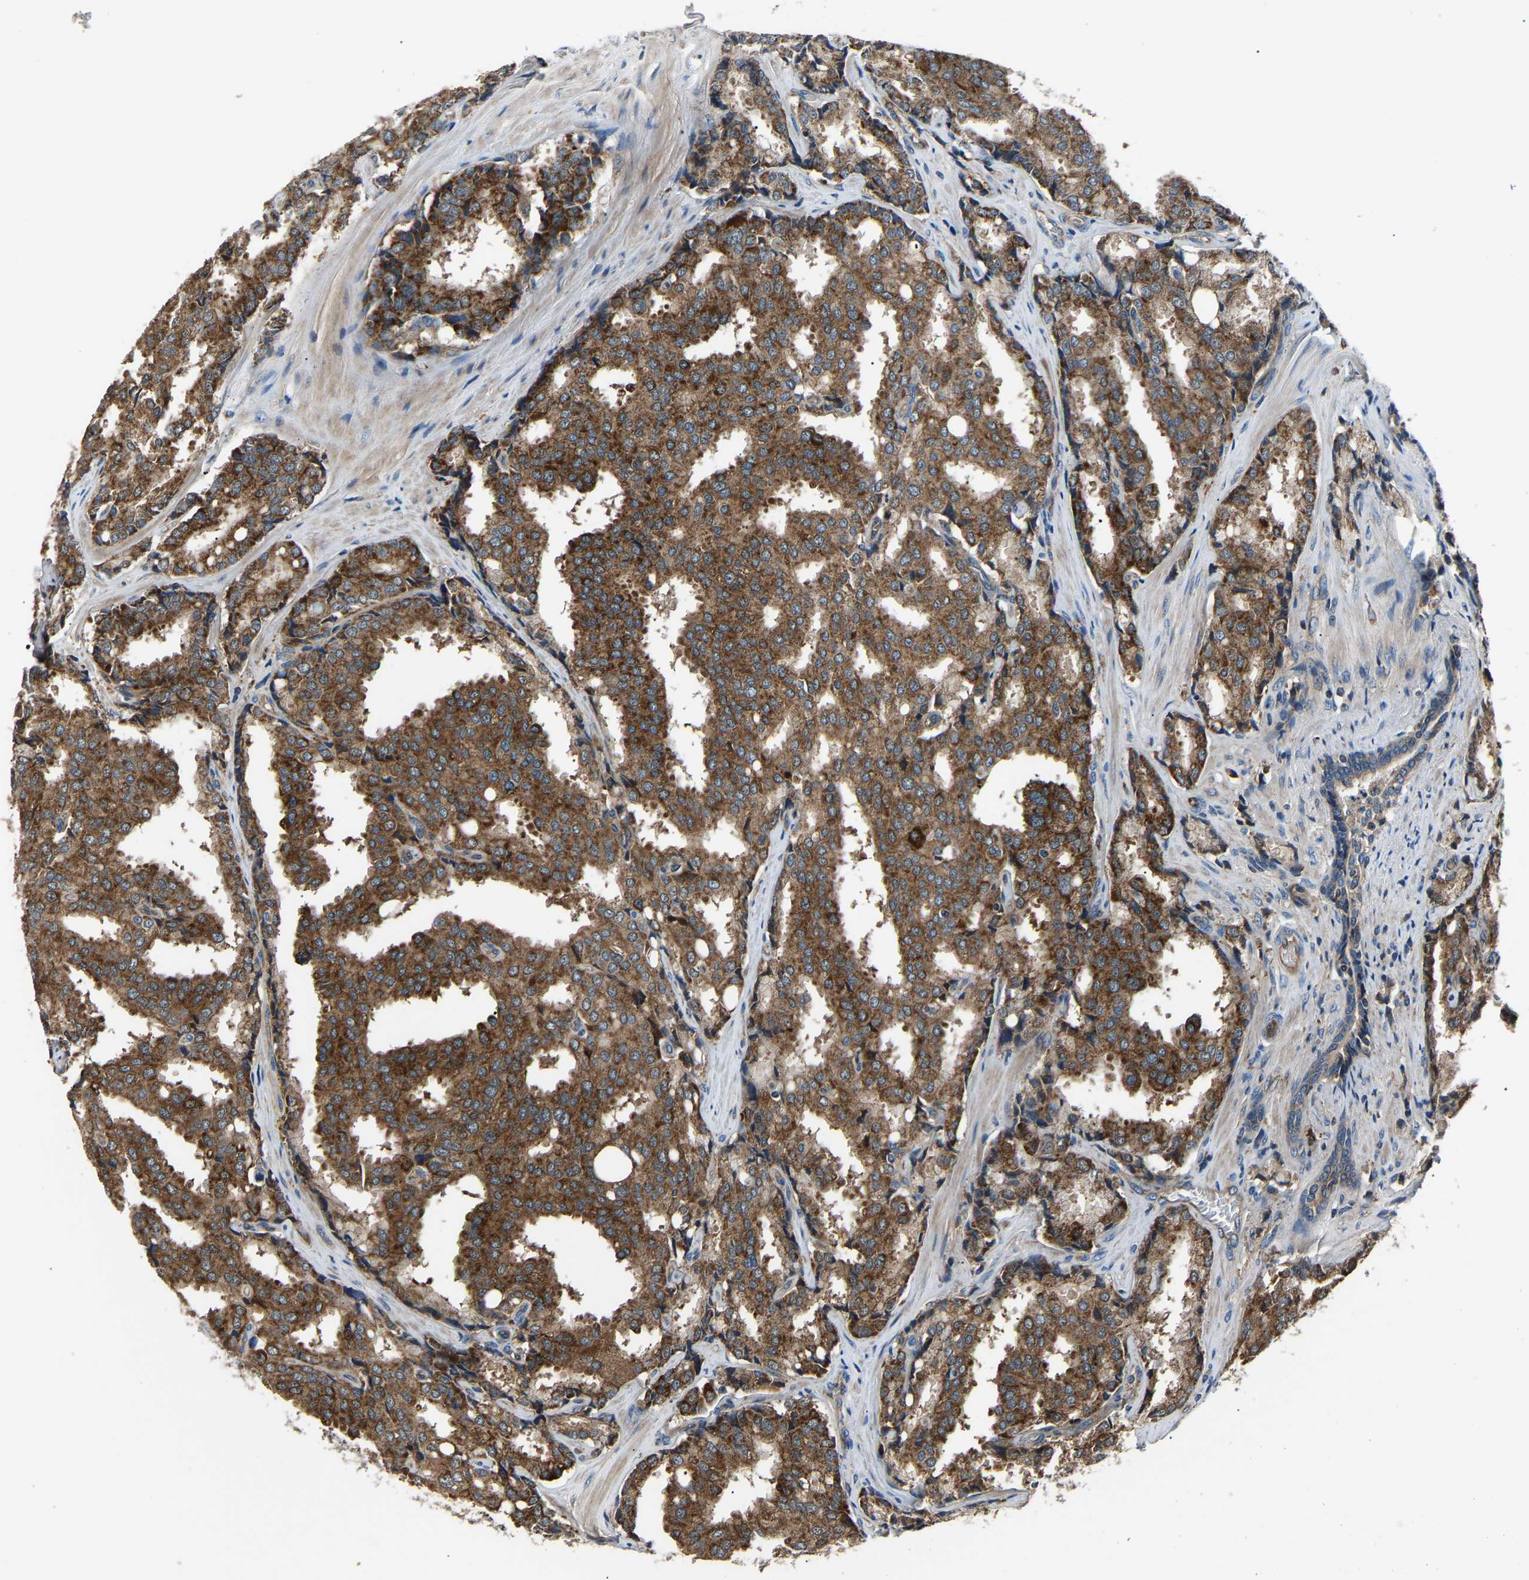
{"staining": {"intensity": "strong", "quantity": ">75%", "location": "cytoplasmic/membranous"}, "tissue": "prostate cancer", "cell_type": "Tumor cells", "image_type": "cancer", "snomed": [{"axis": "morphology", "description": "Adenocarcinoma, High grade"}, {"axis": "topography", "description": "Prostate"}], "caption": "A photomicrograph of human prostate cancer (high-grade adenocarcinoma) stained for a protein exhibits strong cytoplasmic/membranous brown staining in tumor cells.", "gene": "GGCT", "patient": {"sex": "male", "age": 50}}